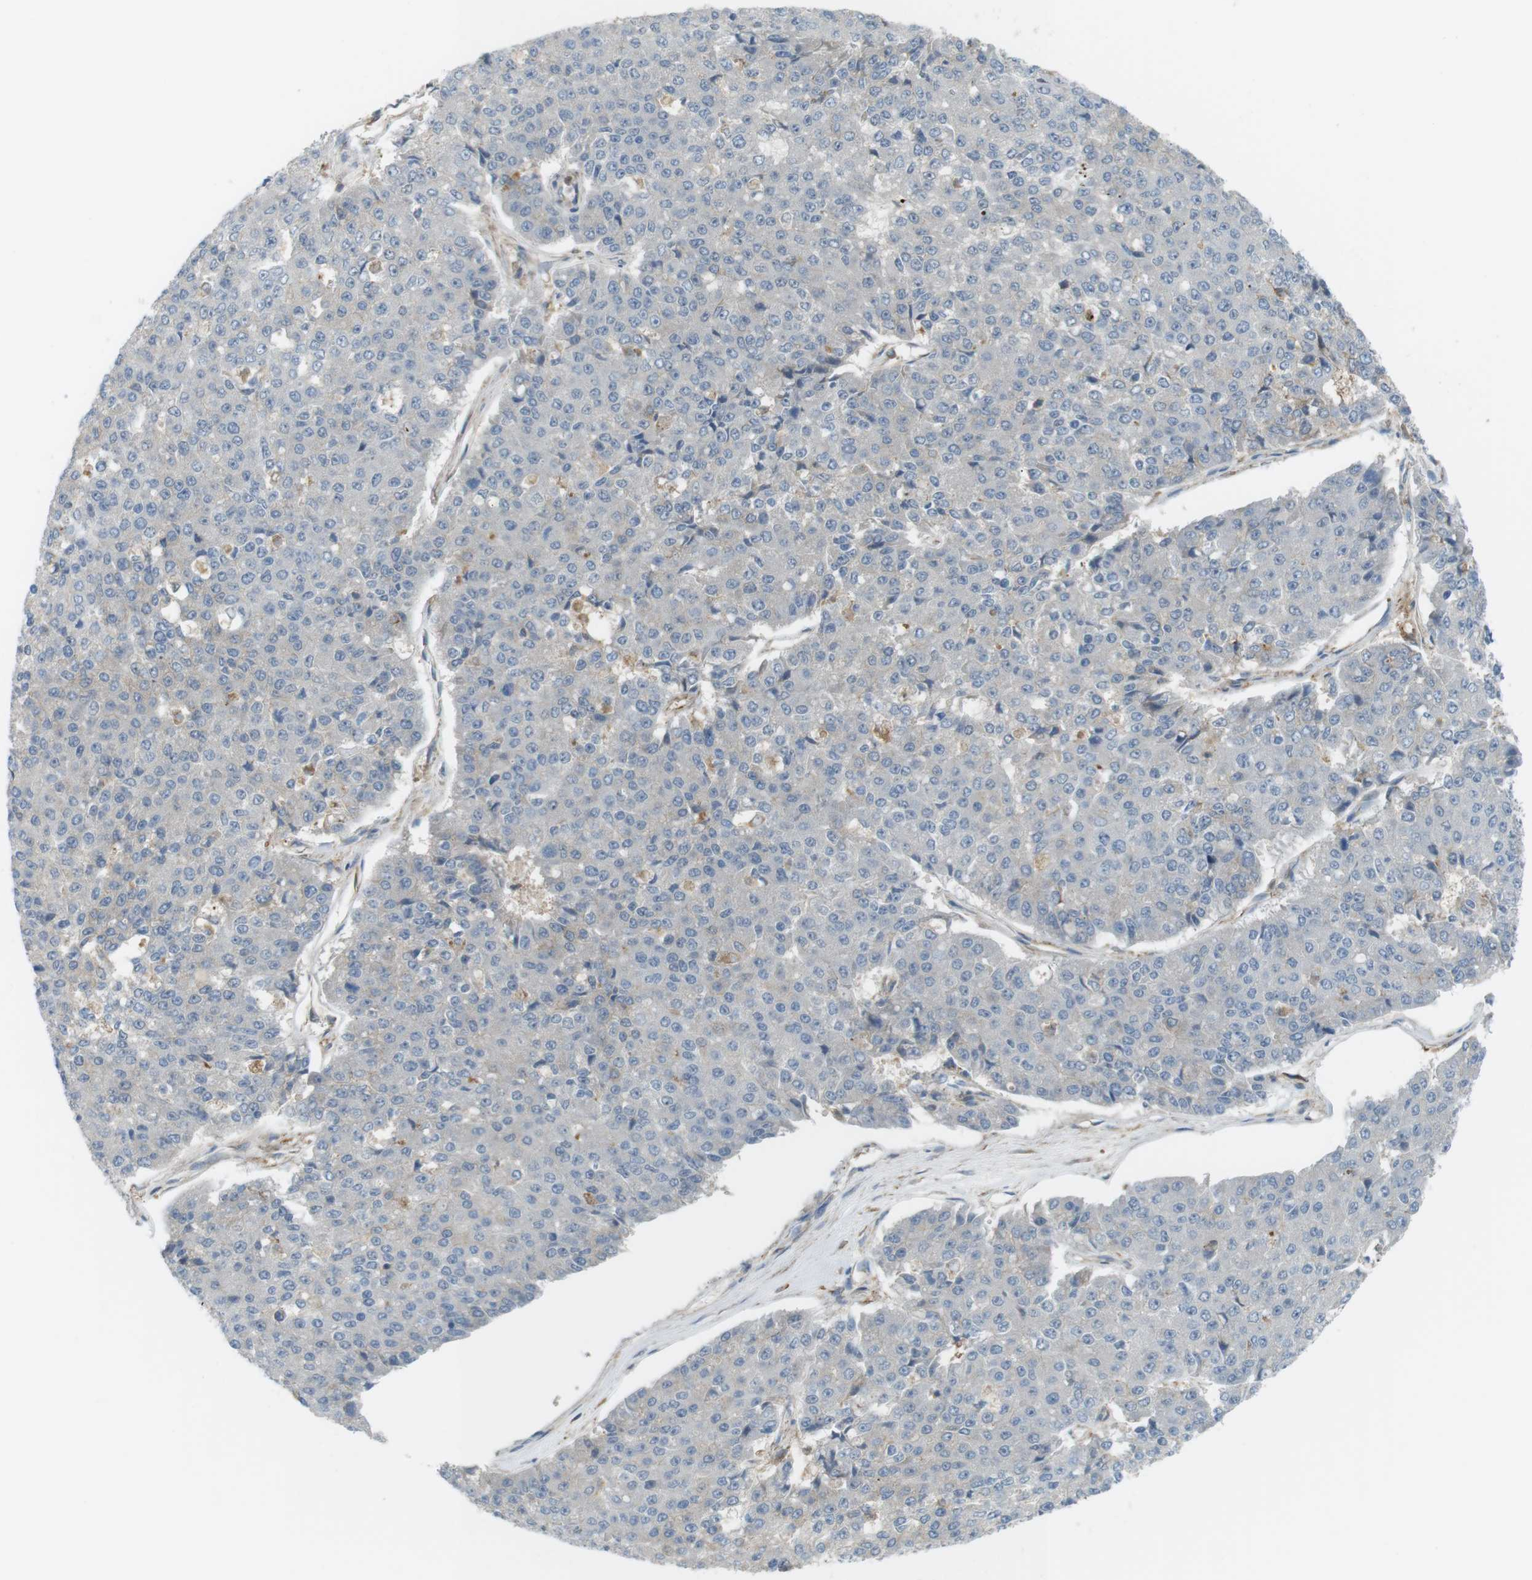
{"staining": {"intensity": "negative", "quantity": "none", "location": "none"}, "tissue": "pancreatic cancer", "cell_type": "Tumor cells", "image_type": "cancer", "snomed": [{"axis": "morphology", "description": "Adenocarcinoma, NOS"}, {"axis": "topography", "description": "Pancreas"}], "caption": "Human pancreatic adenocarcinoma stained for a protein using immunohistochemistry demonstrates no staining in tumor cells.", "gene": "PEPD", "patient": {"sex": "male", "age": 50}}